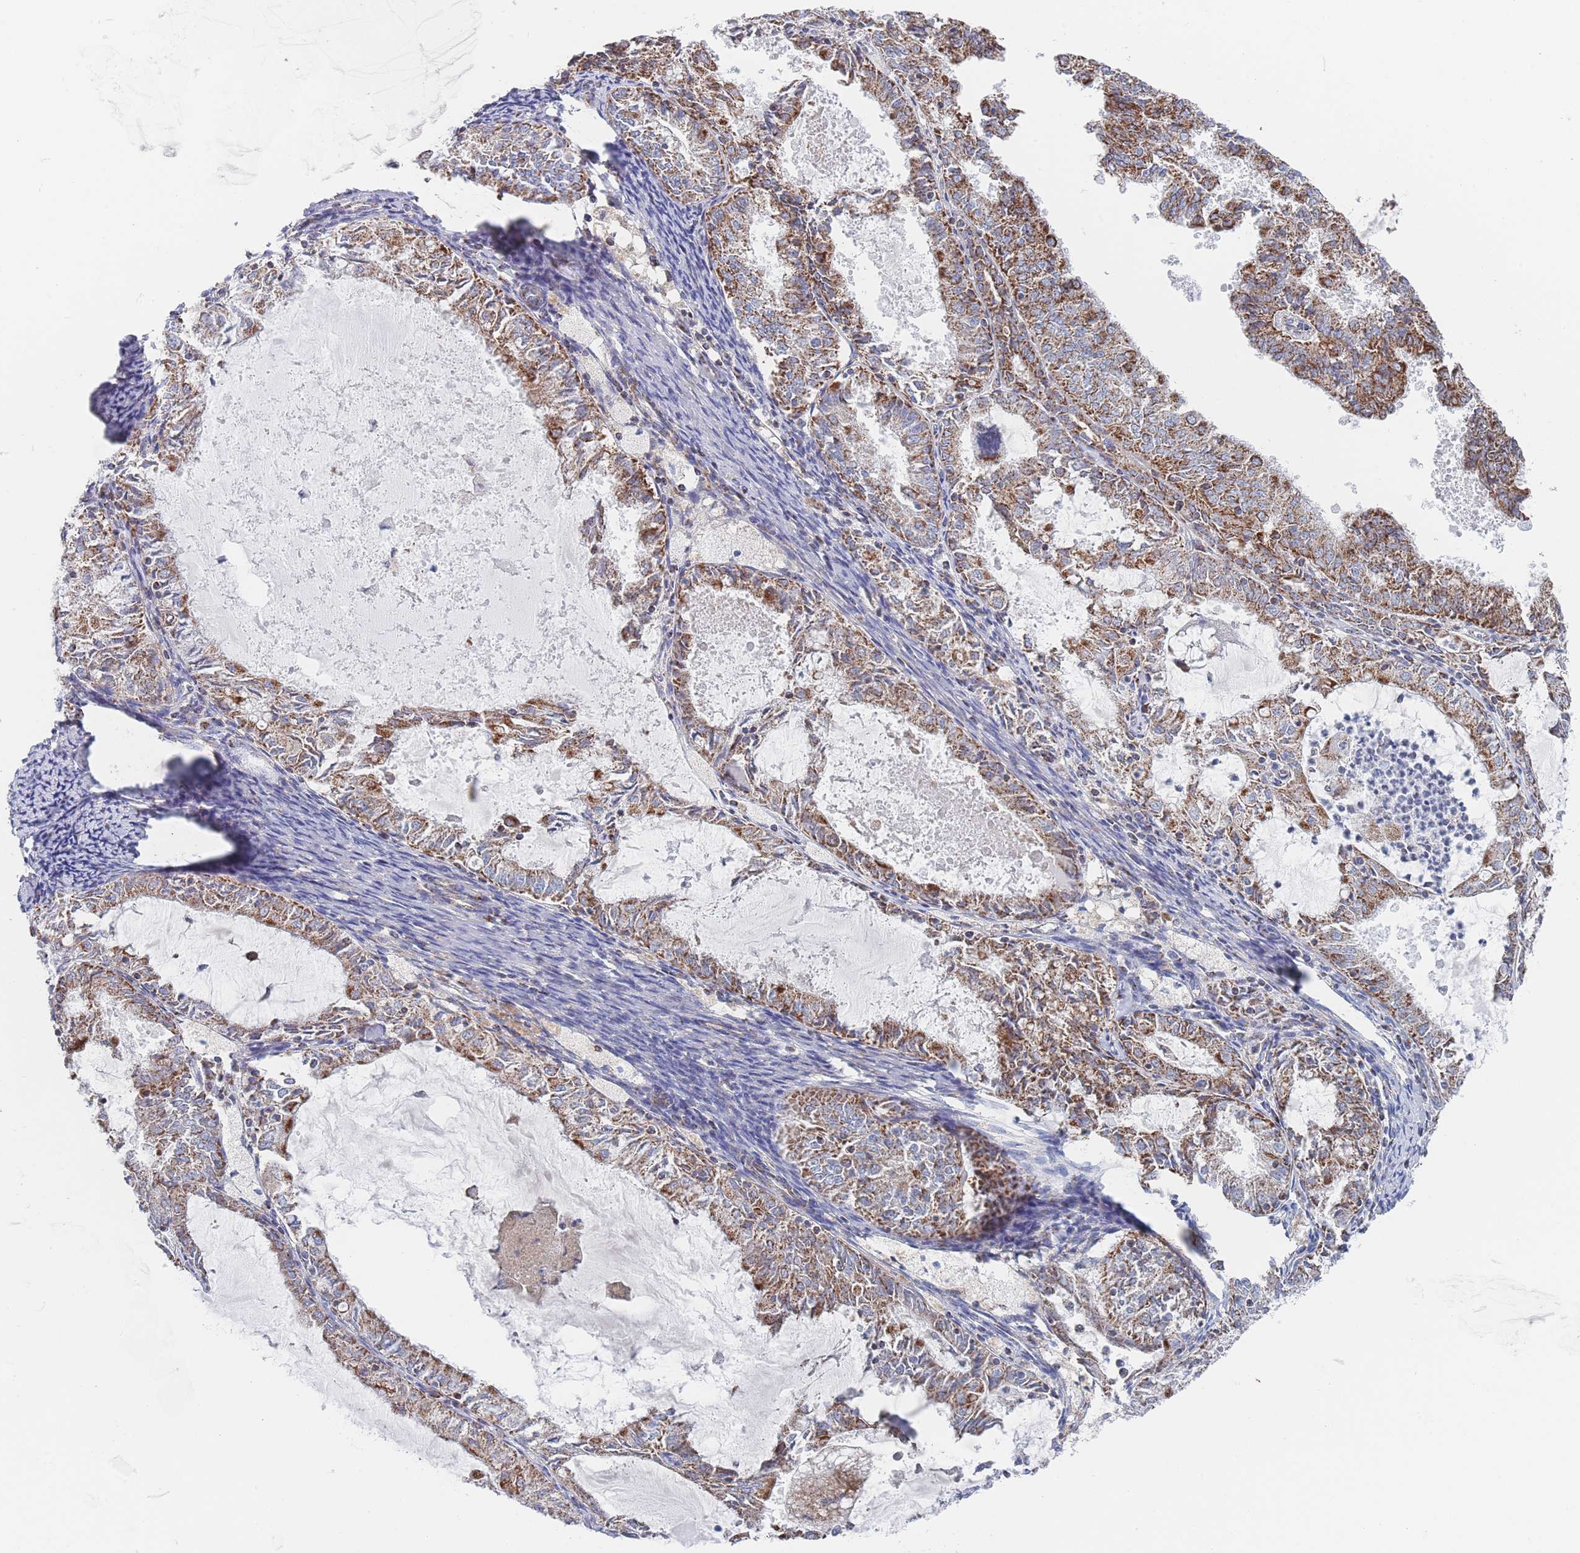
{"staining": {"intensity": "moderate", "quantity": ">75%", "location": "cytoplasmic/membranous"}, "tissue": "endometrial cancer", "cell_type": "Tumor cells", "image_type": "cancer", "snomed": [{"axis": "morphology", "description": "Adenocarcinoma, NOS"}, {"axis": "topography", "description": "Endometrium"}], "caption": "Endometrial cancer (adenocarcinoma) was stained to show a protein in brown. There is medium levels of moderate cytoplasmic/membranous positivity in about >75% of tumor cells.", "gene": "IKZF4", "patient": {"sex": "female", "age": 57}}